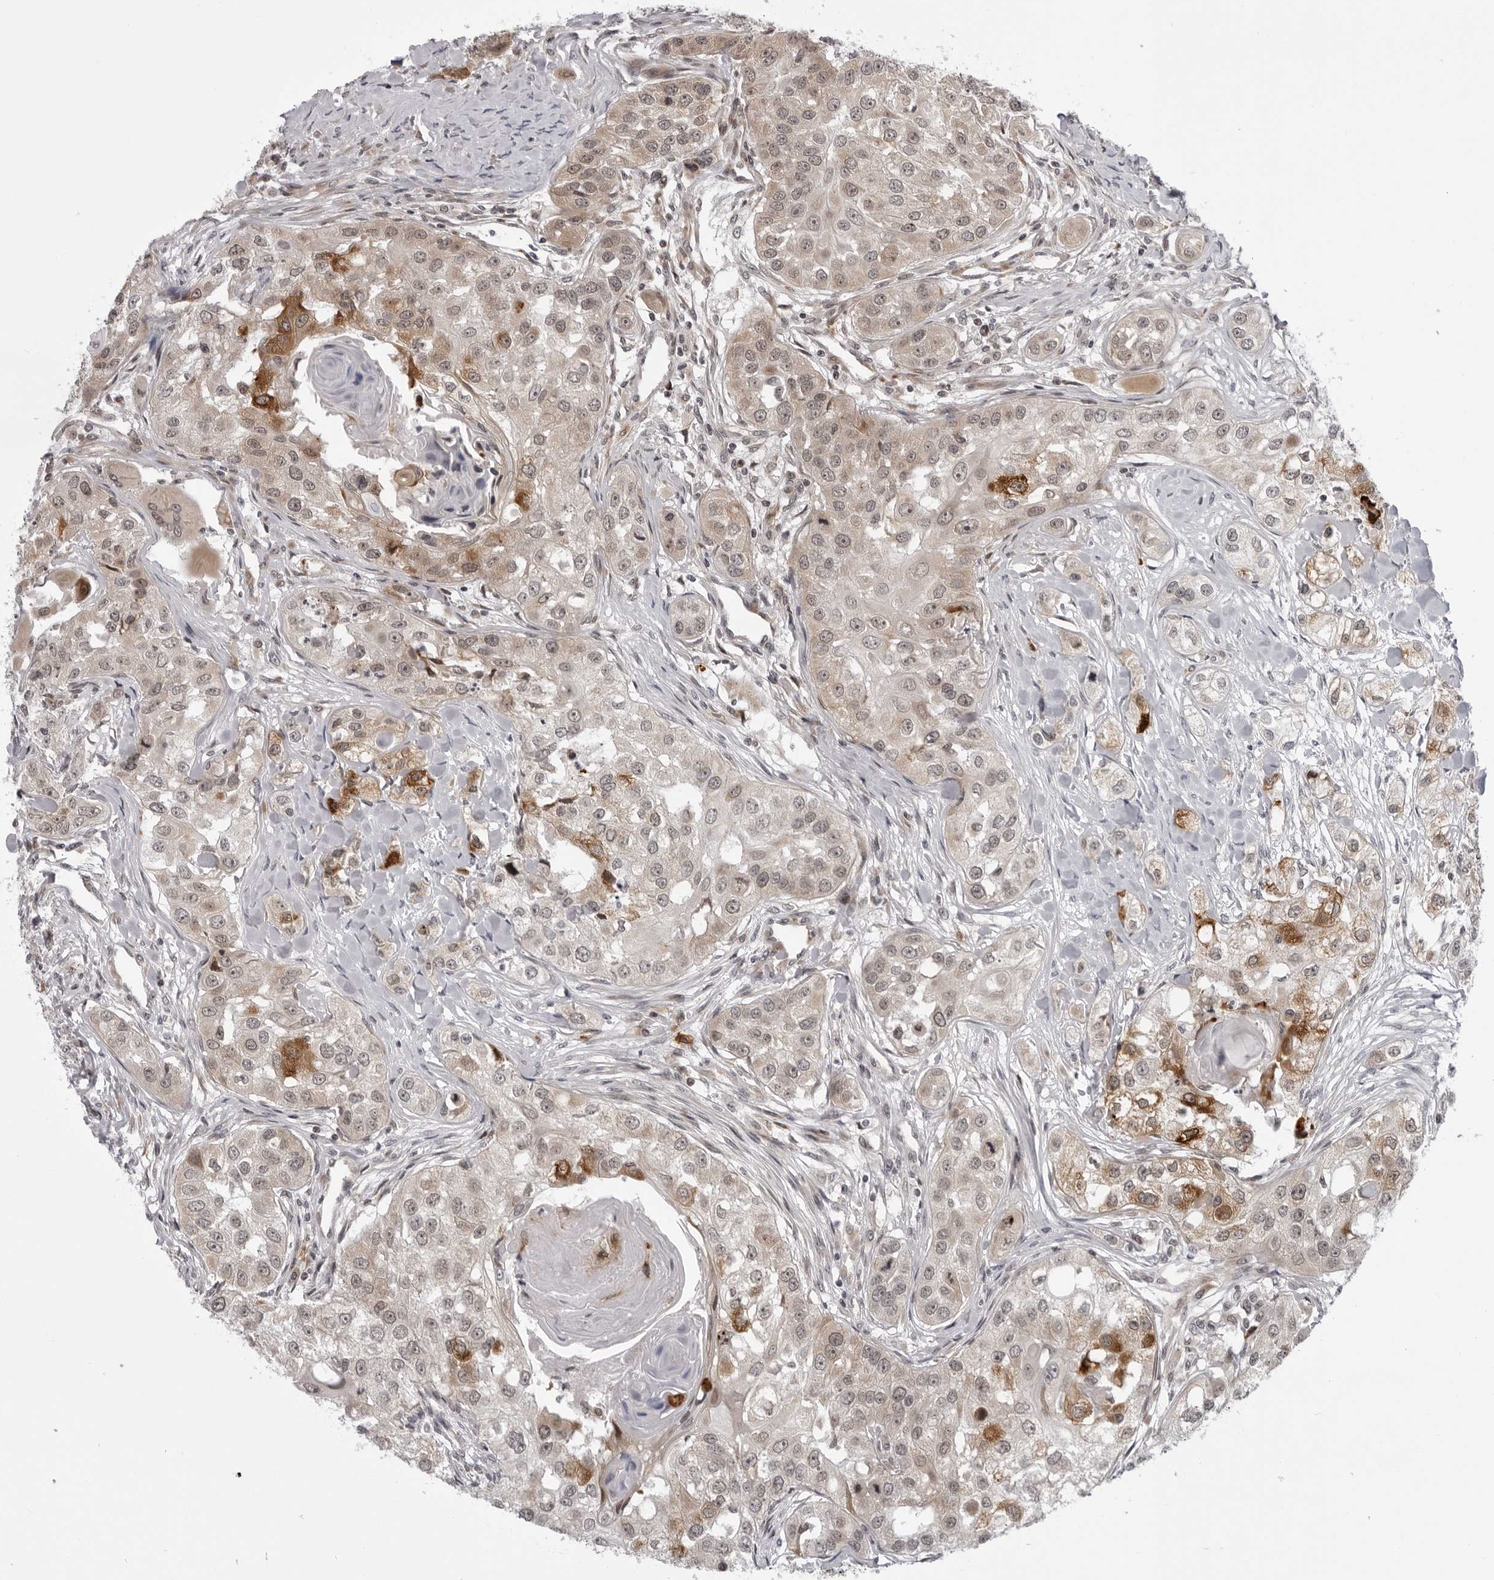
{"staining": {"intensity": "moderate", "quantity": "<25%", "location": "cytoplasmic/membranous"}, "tissue": "head and neck cancer", "cell_type": "Tumor cells", "image_type": "cancer", "snomed": [{"axis": "morphology", "description": "Normal tissue, NOS"}, {"axis": "morphology", "description": "Squamous cell carcinoma, NOS"}, {"axis": "topography", "description": "Skeletal muscle"}, {"axis": "topography", "description": "Head-Neck"}], "caption": "Protein staining of head and neck cancer tissue displays moderate cytoplasmic/membranous staining in about <25% of tumor cells. (DAB IHC with brightfield microscopy, high magnification).", "gene": "GCSAML", "patient": {"sex": "male", "age": 51}}